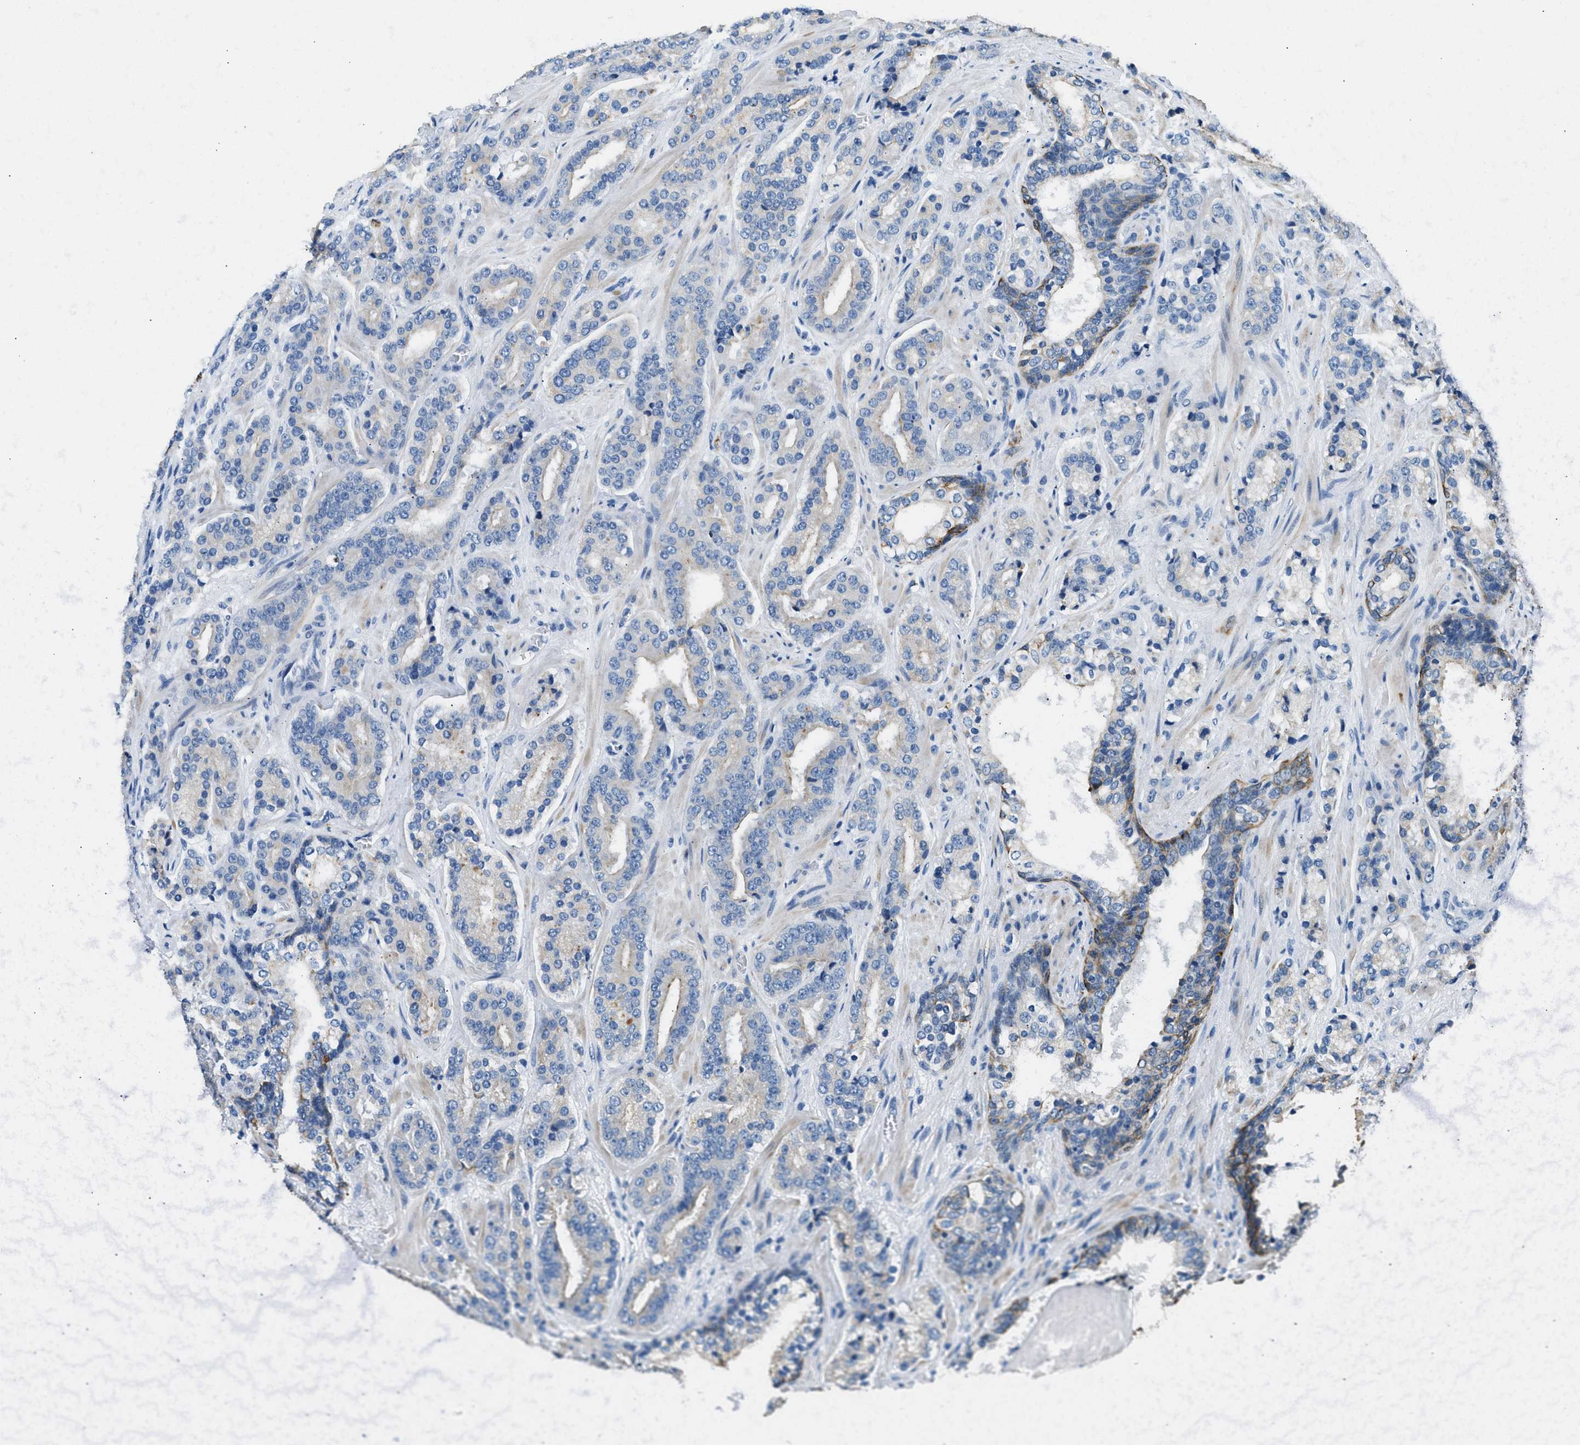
{"staining": {"intensity": "weak", "quantity": "<25%", "location": "cytoplasmic/membranous"}, "tissue": "prostate cancer", "cell_type": "Tumor cells", "image_type": "cancer", "snomed": [{"axis": "morphology", "description": "Adenocarcinoma, High grade"}, {"axis": "topography", "description": "Prostate"}], "caption": "The photomicrograph exhibits no staining of tumor cells in prostate cancer (adenocarcinoma (high-grade)).", "gene": "CFAP20", "patient": {"sex": "male", "age": 60}}